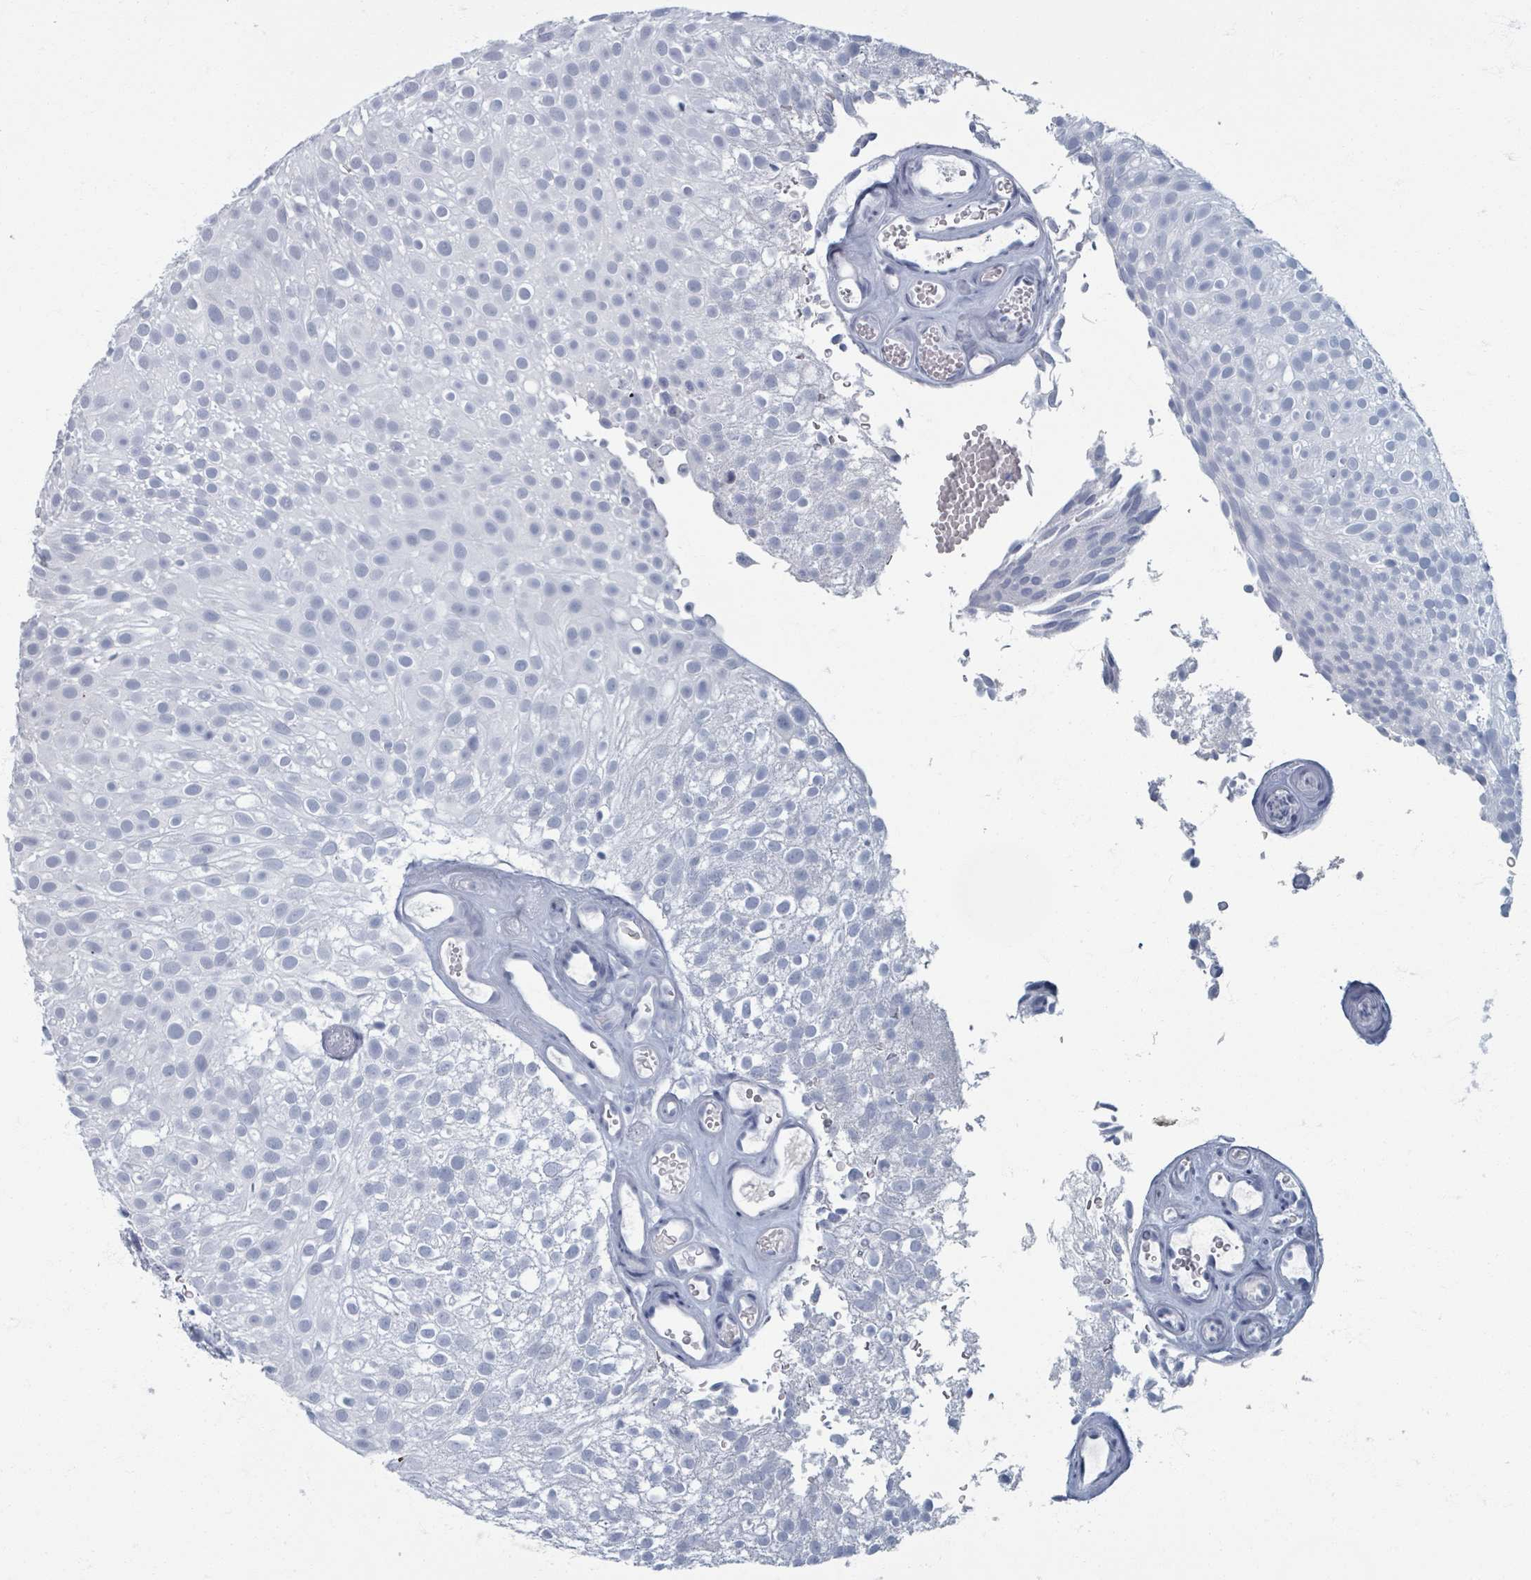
{"staining": {"intensity": "negative", "quantity": "none", "location": "none"}, "tissue": "urothelial cancer", "cell_type": "Tumor cells", "image_type": "cancer", "snomed": [{"axis": "morphology", "description": "Urothelial carcinoma, Low grade"}, {"axis": "topography", "description": "Urinary bladder"}], "caption": "Human urothelial carcinoma (low-grade) stained for a protein using IHC reveals no staining in tumor cells.", "gene": "TAS2R1", "patient": {"sex": "male", "age": 78}}